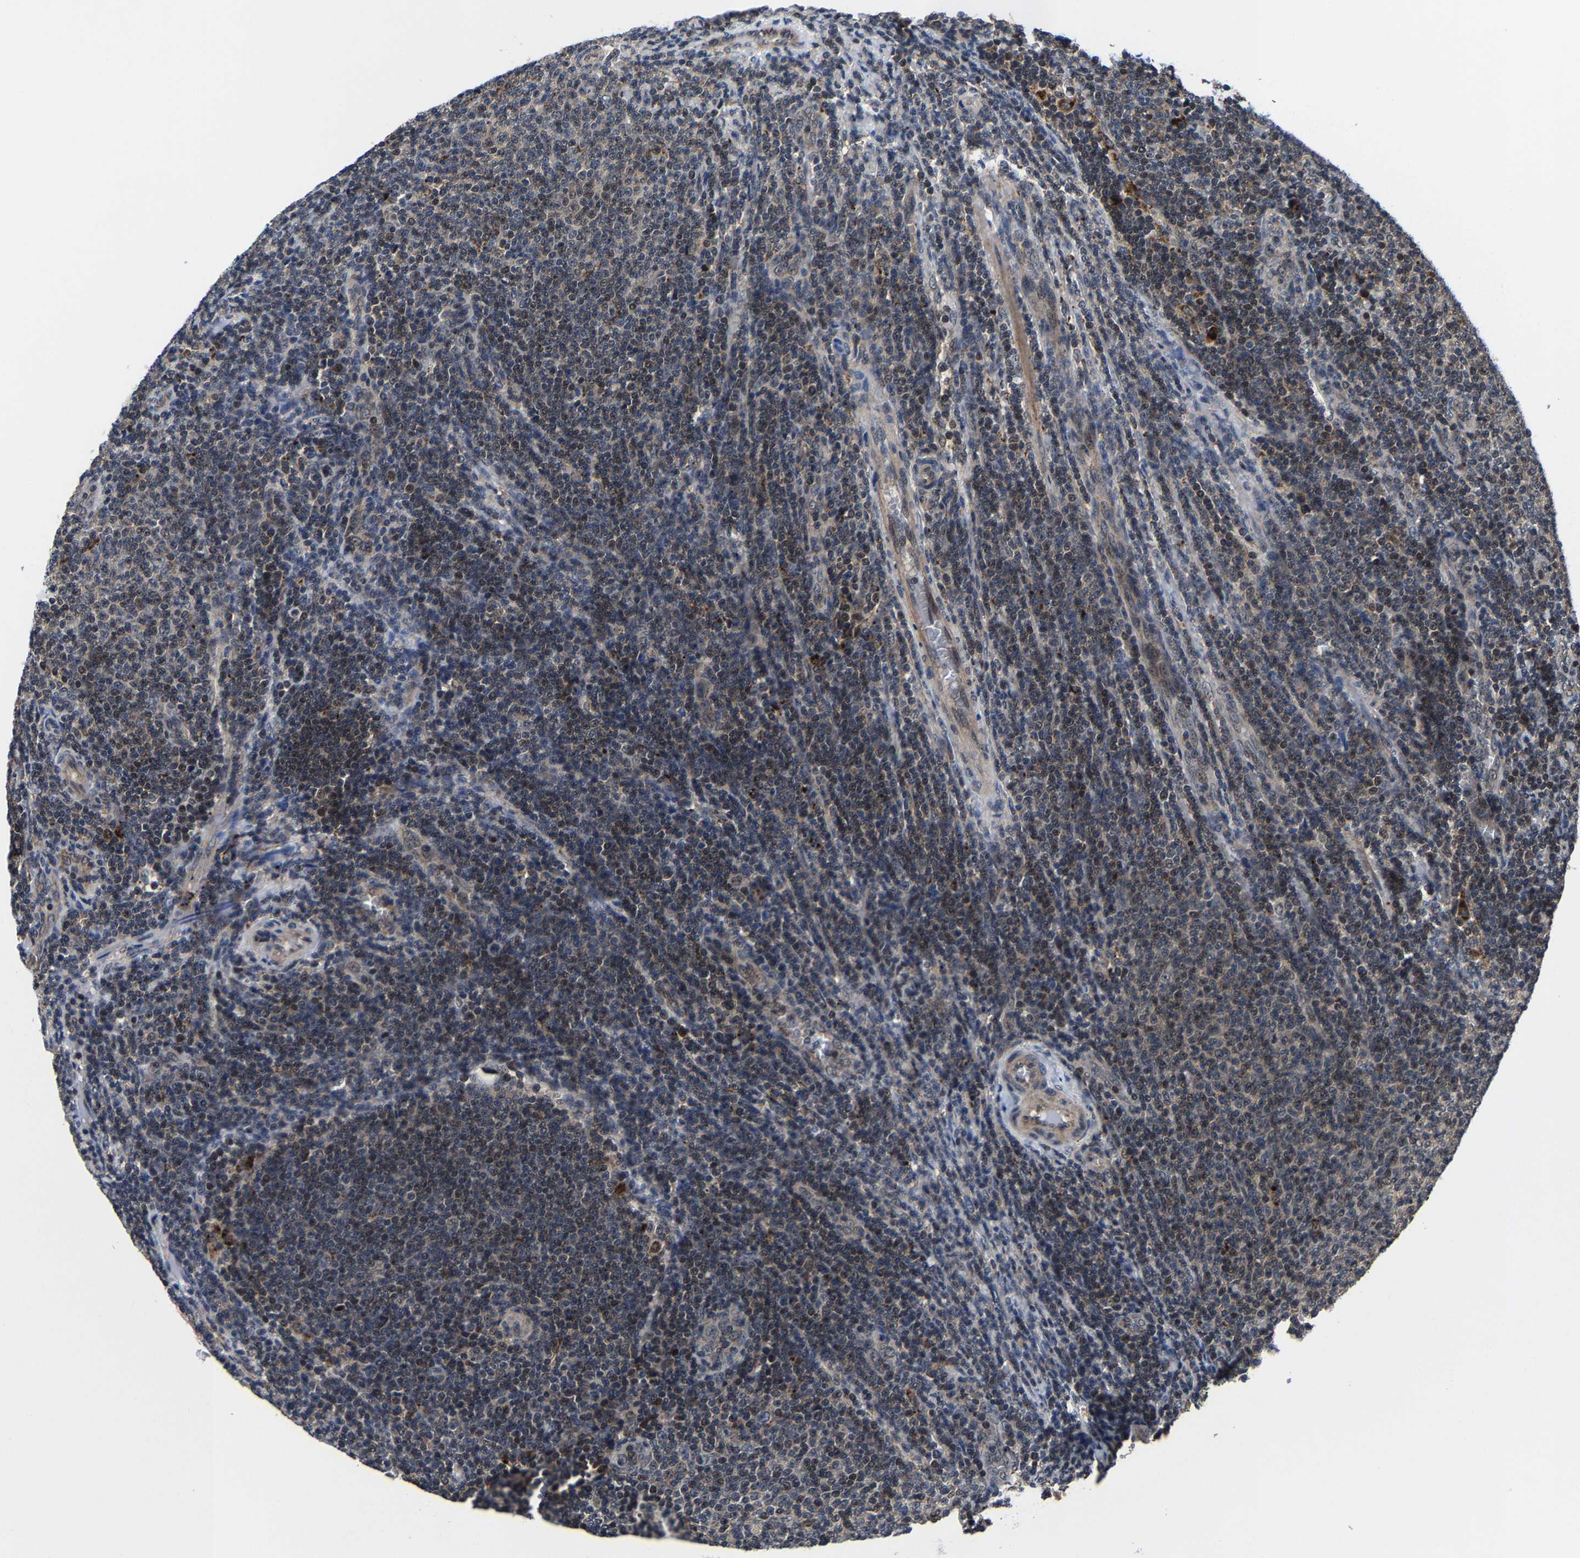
{"staining": {"intensity": "weak", "quantity": "25%-75%", "location": "nuclear"}, "tissue": "lymphoma", "cell_type": "Tumor cells", "image_type": "cancer", "snomed": [{"axis": "morphology", "description": "Malignant lymphoma, non-Hodgkin's type, Low grade"}, {"axis": "topography", "description": "Lymph node"}], "caption": "Lymphoma stained with immunohistochemistry (IHC) exhibits weak nuclear expression in approximately 25%-75% of tumor cells.", "gene": "ZCCHC7", "patient": {"sex": "male", "age": 66}}